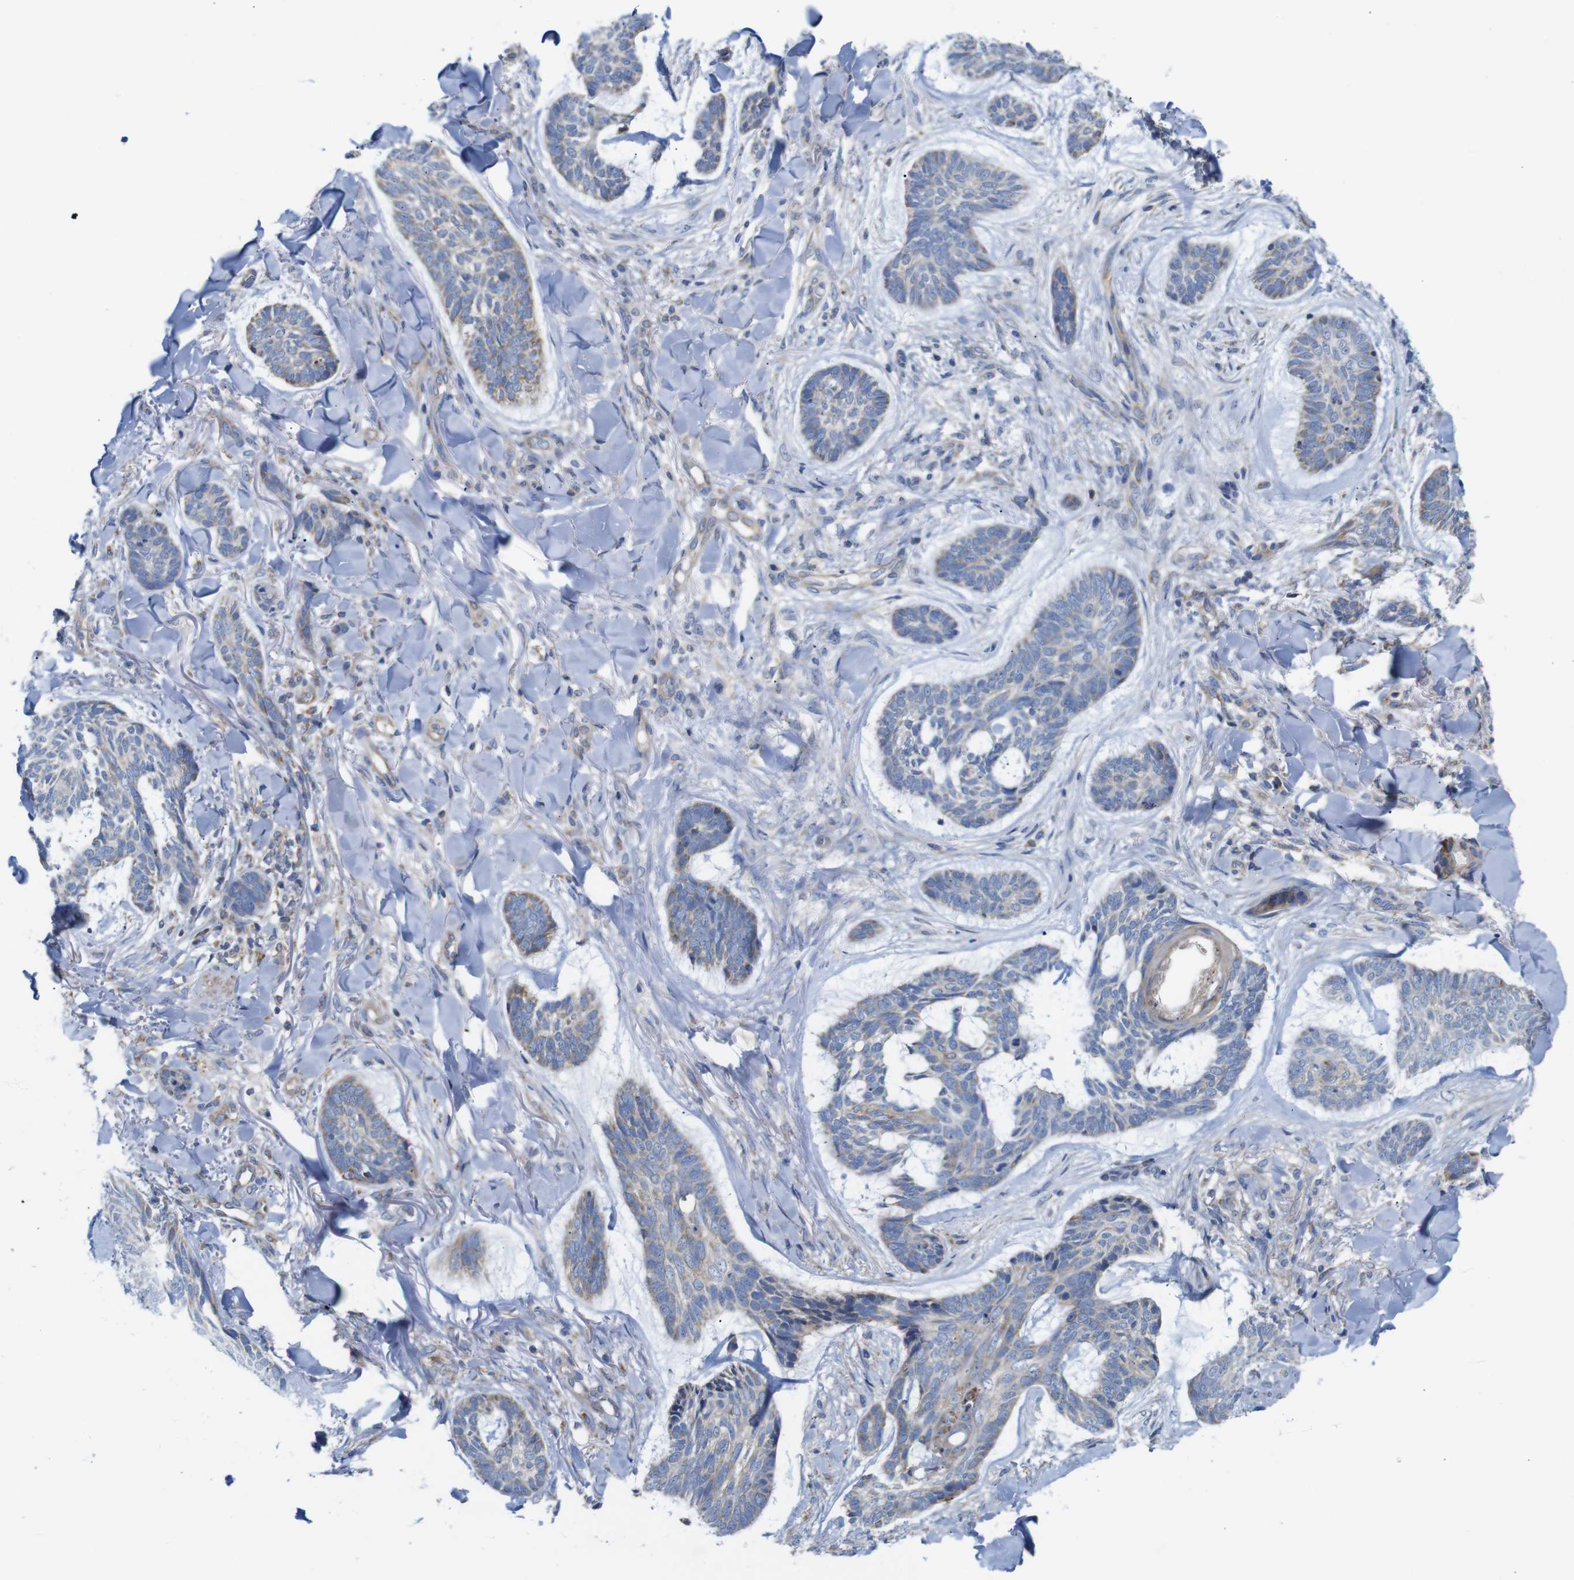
{"staining": {"intensity": "weak", "quantity": "25%-75%", "location": "cytoplasmic/membranous"}, "tissue": "skin cancer", "cell_type": "Tumor cells", "image_type": "cancer", "snomed": [{"axis": "morphology", "description": "Basal cell carcinoma"}, {"axis": "topography", "description": "Skin"}], "caption": "Immunohistochemical staining of skin basal cell carcinoma reveals weak cytoplasmic/membranous protein expression in about 25%-75% of tumor cells.", "gene": "PDCD1LG2", "patient": {"sex": "male", "age": 43}}